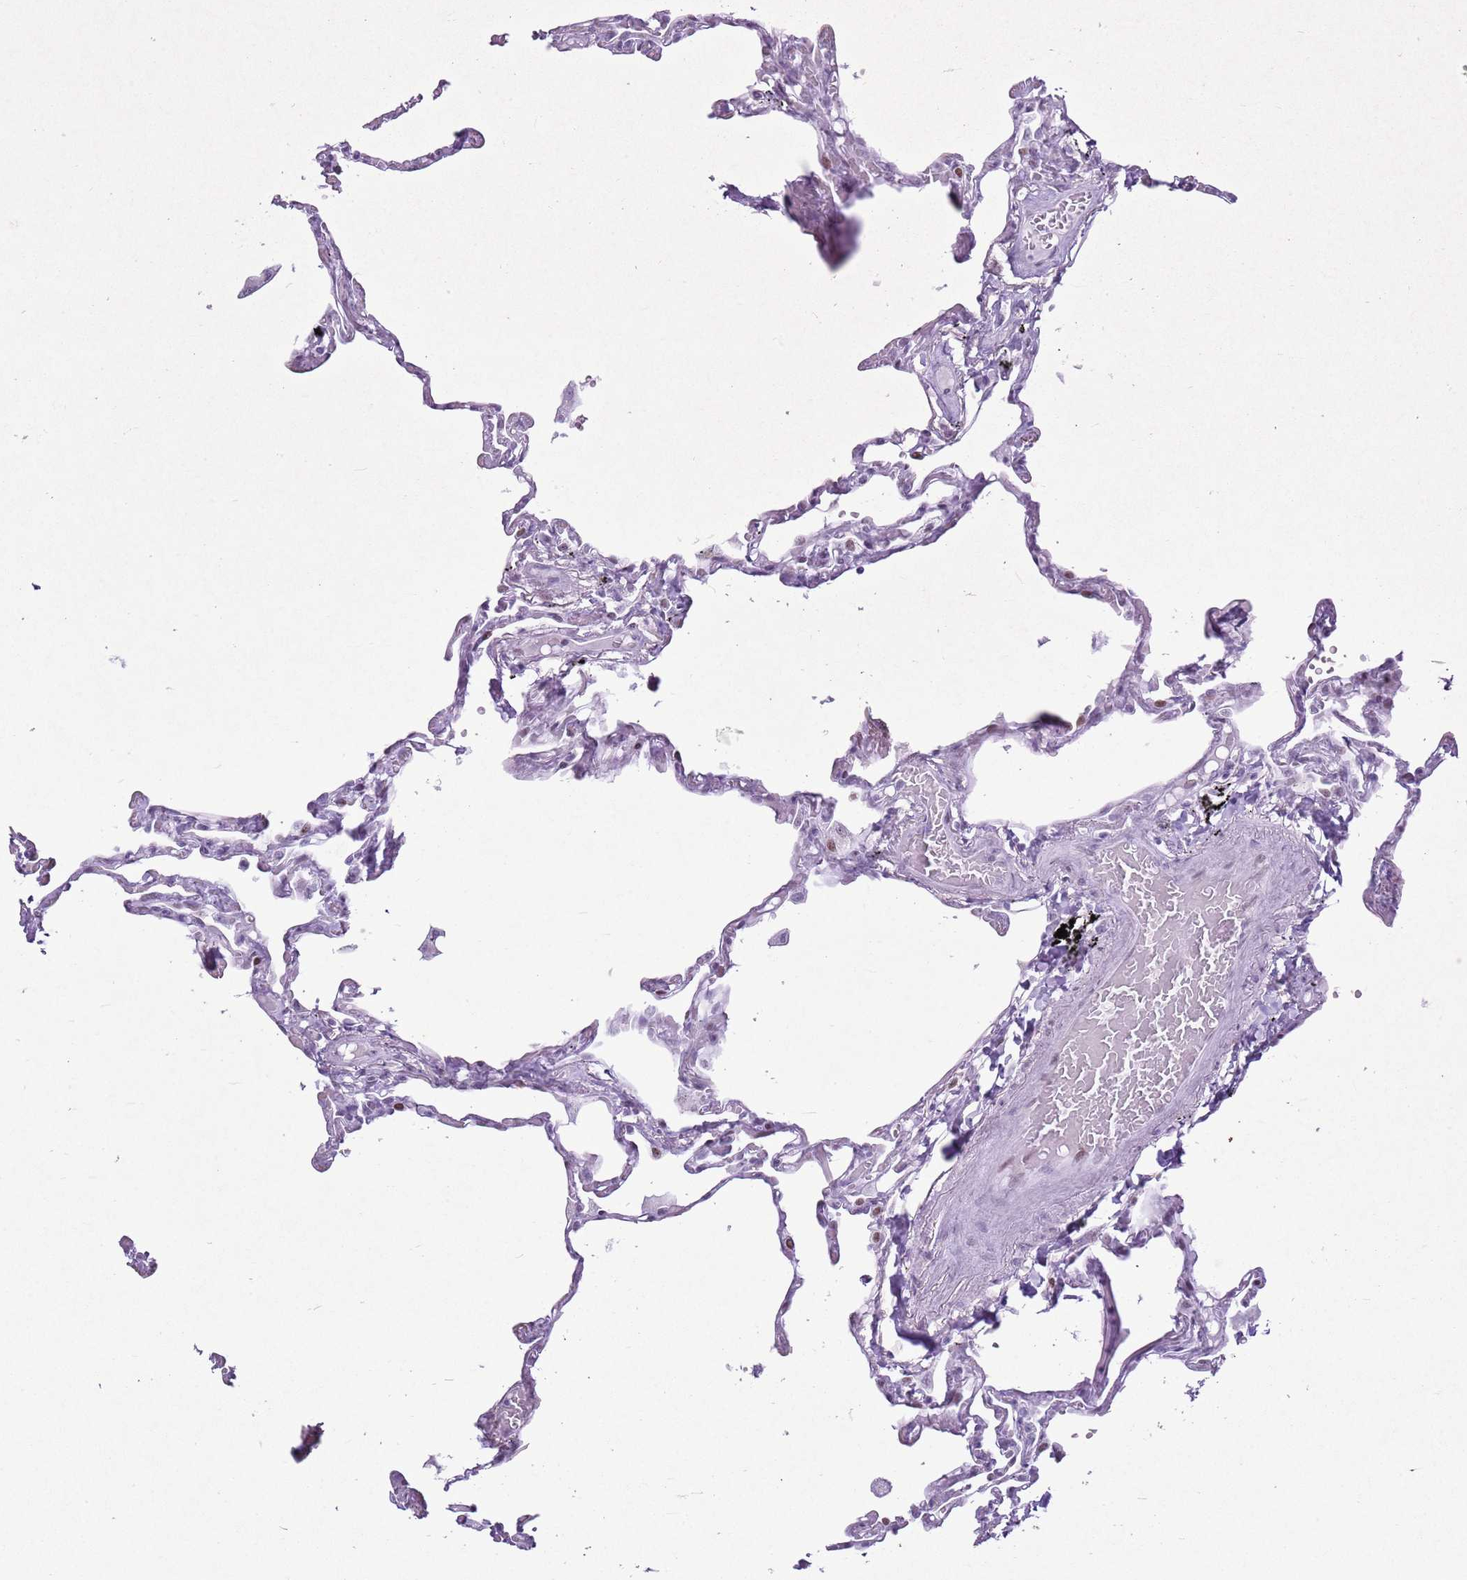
{"staining": {"intensity": "negative", "quantity": "none", "location": "none"}, "tissue": "lung", "cell_type": "Alveolar cells", "image_type": "normal", "snomed": [{"axis": "morphology", "description": "Normal tissue, NOS"}, {"axis": "topography", "description": "Lung"}], "caption": "IHC micrograph of normal lung: human lung stained with DAB (3,3'-diaminobenzidine) exhibits no significant protein staining in alveolar cells.", "gene": "ASIP", "patient": {"sex": "female", "age": 67}}